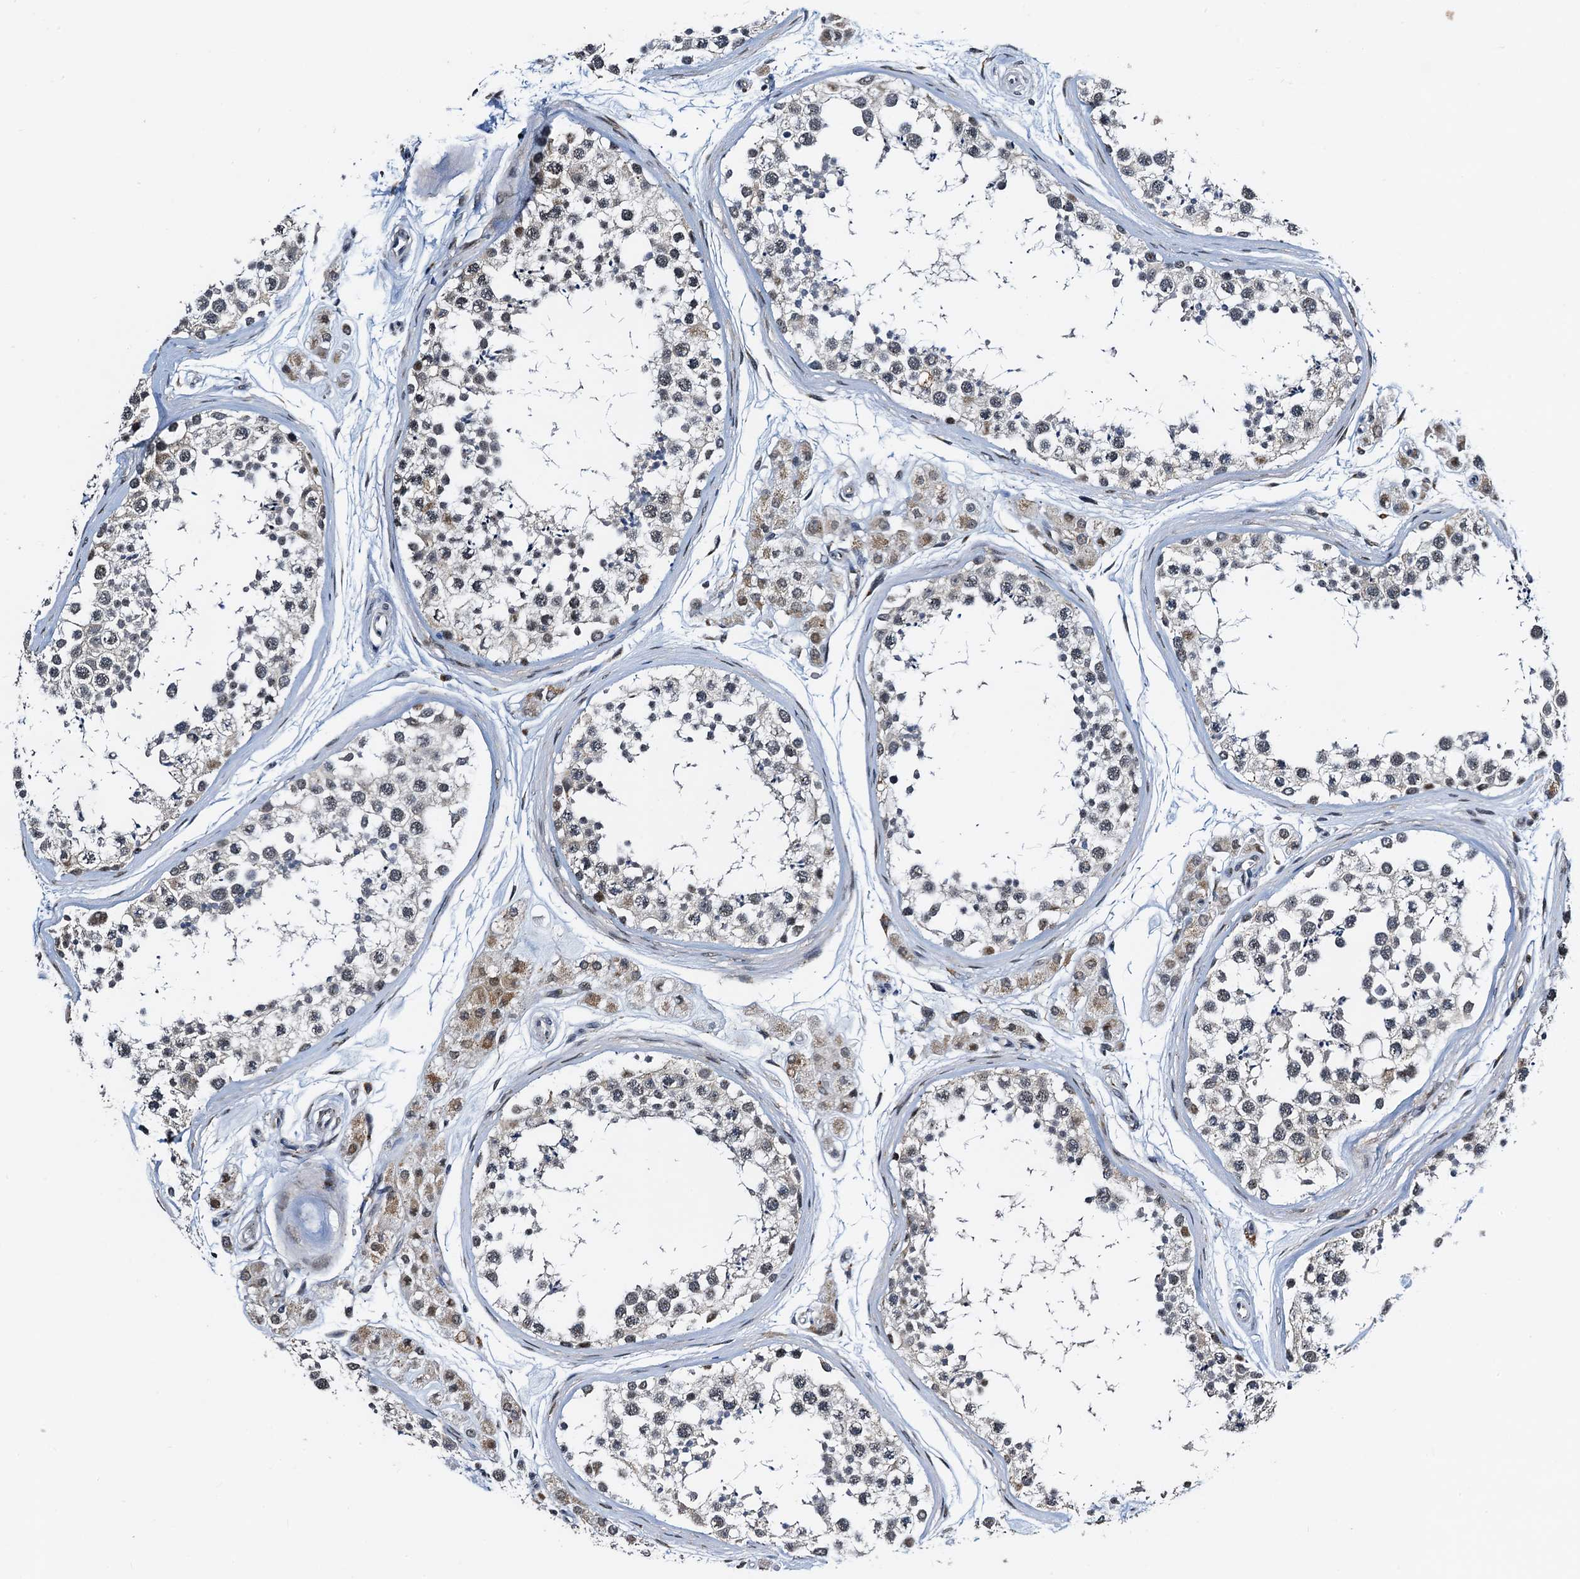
{"staining": {"intensity": "negative", "quantity": "none", "location": "none"}, "tissue": "testis", "cell_type": "Cells in seminiferous ducts", "image_type": "normal", "snomed": [{"axis": "morphology", "description": "Normal tissue, NOS"}, {"axis": "topography", "description": "Testis"}], "caption": "A high-resolution histopathology image shows IHC staining of benign testis, which displays no significant positivity in cells in seminiferous ducts. The staining is performed using DAB brown chromogen with nuclei counter-stained in using hematoxylin.", "gene": "FAM222A", "patient": {"sex": "male", "age": 56}}